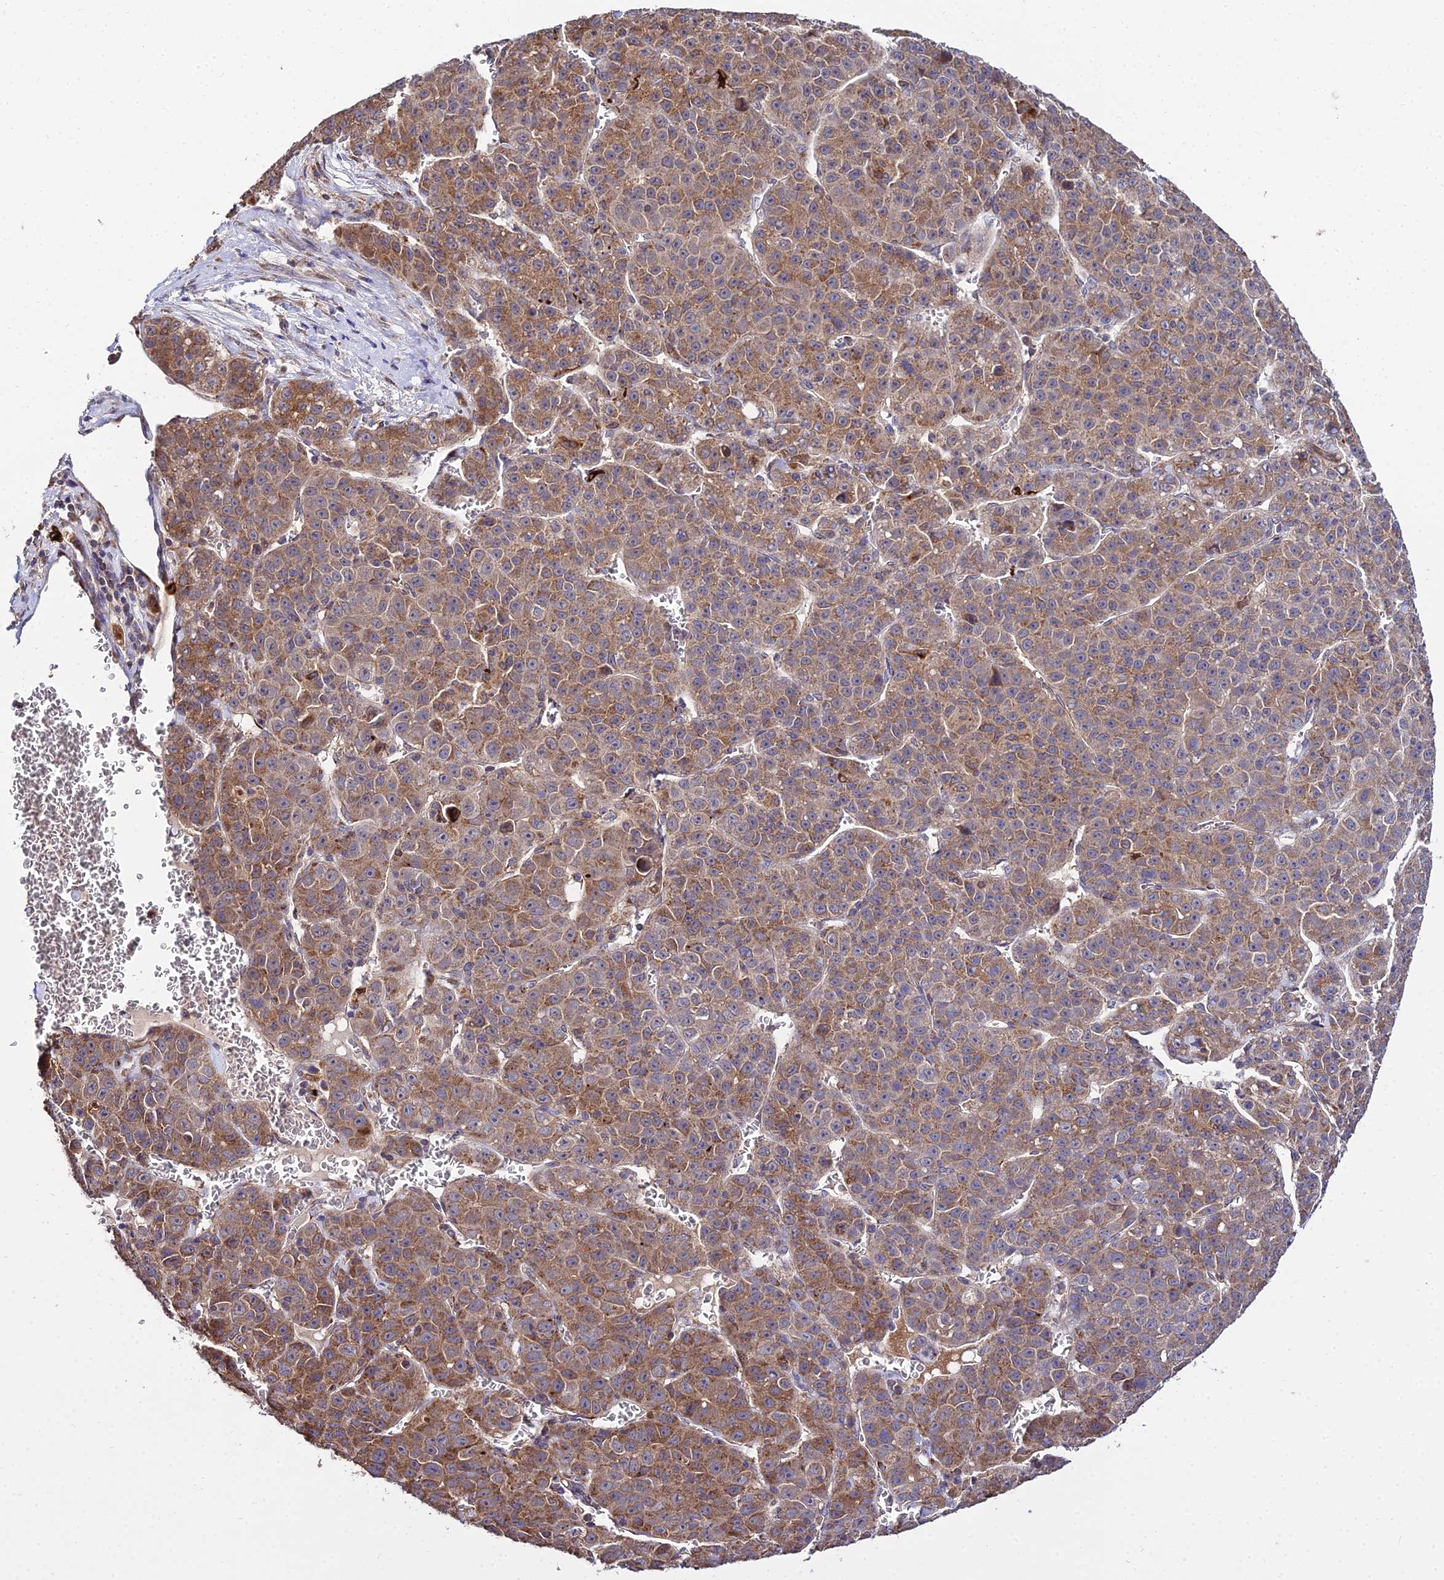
{"staining": {"intensity": "moderate", "quantity": ">75%", "location": "cytoplasmic/membranous"}, "tissue": "liver cancer", "cell_type": "Tumor cells", "image_type": "cancer", "snomed": [{"axis": "morphology", "description": "Carcinoma, Hepatocellular, NOS"}, {"axis": "topography", "description": "Liver"}], "caption": "High-magnification brightfield microscopy of liver cancer stained with DAB (3,3'-diaminobenzidine) (brown) and counterstained with hematoxylin (blue). tumor cells exhibit moderate cytoplasmic/membranous expression is present in approximately>75% of cells. (IHC, brightfield microscopy, high magnification).", "gene": "PEX19", "patient": {"sex": "female", "age": 53}}